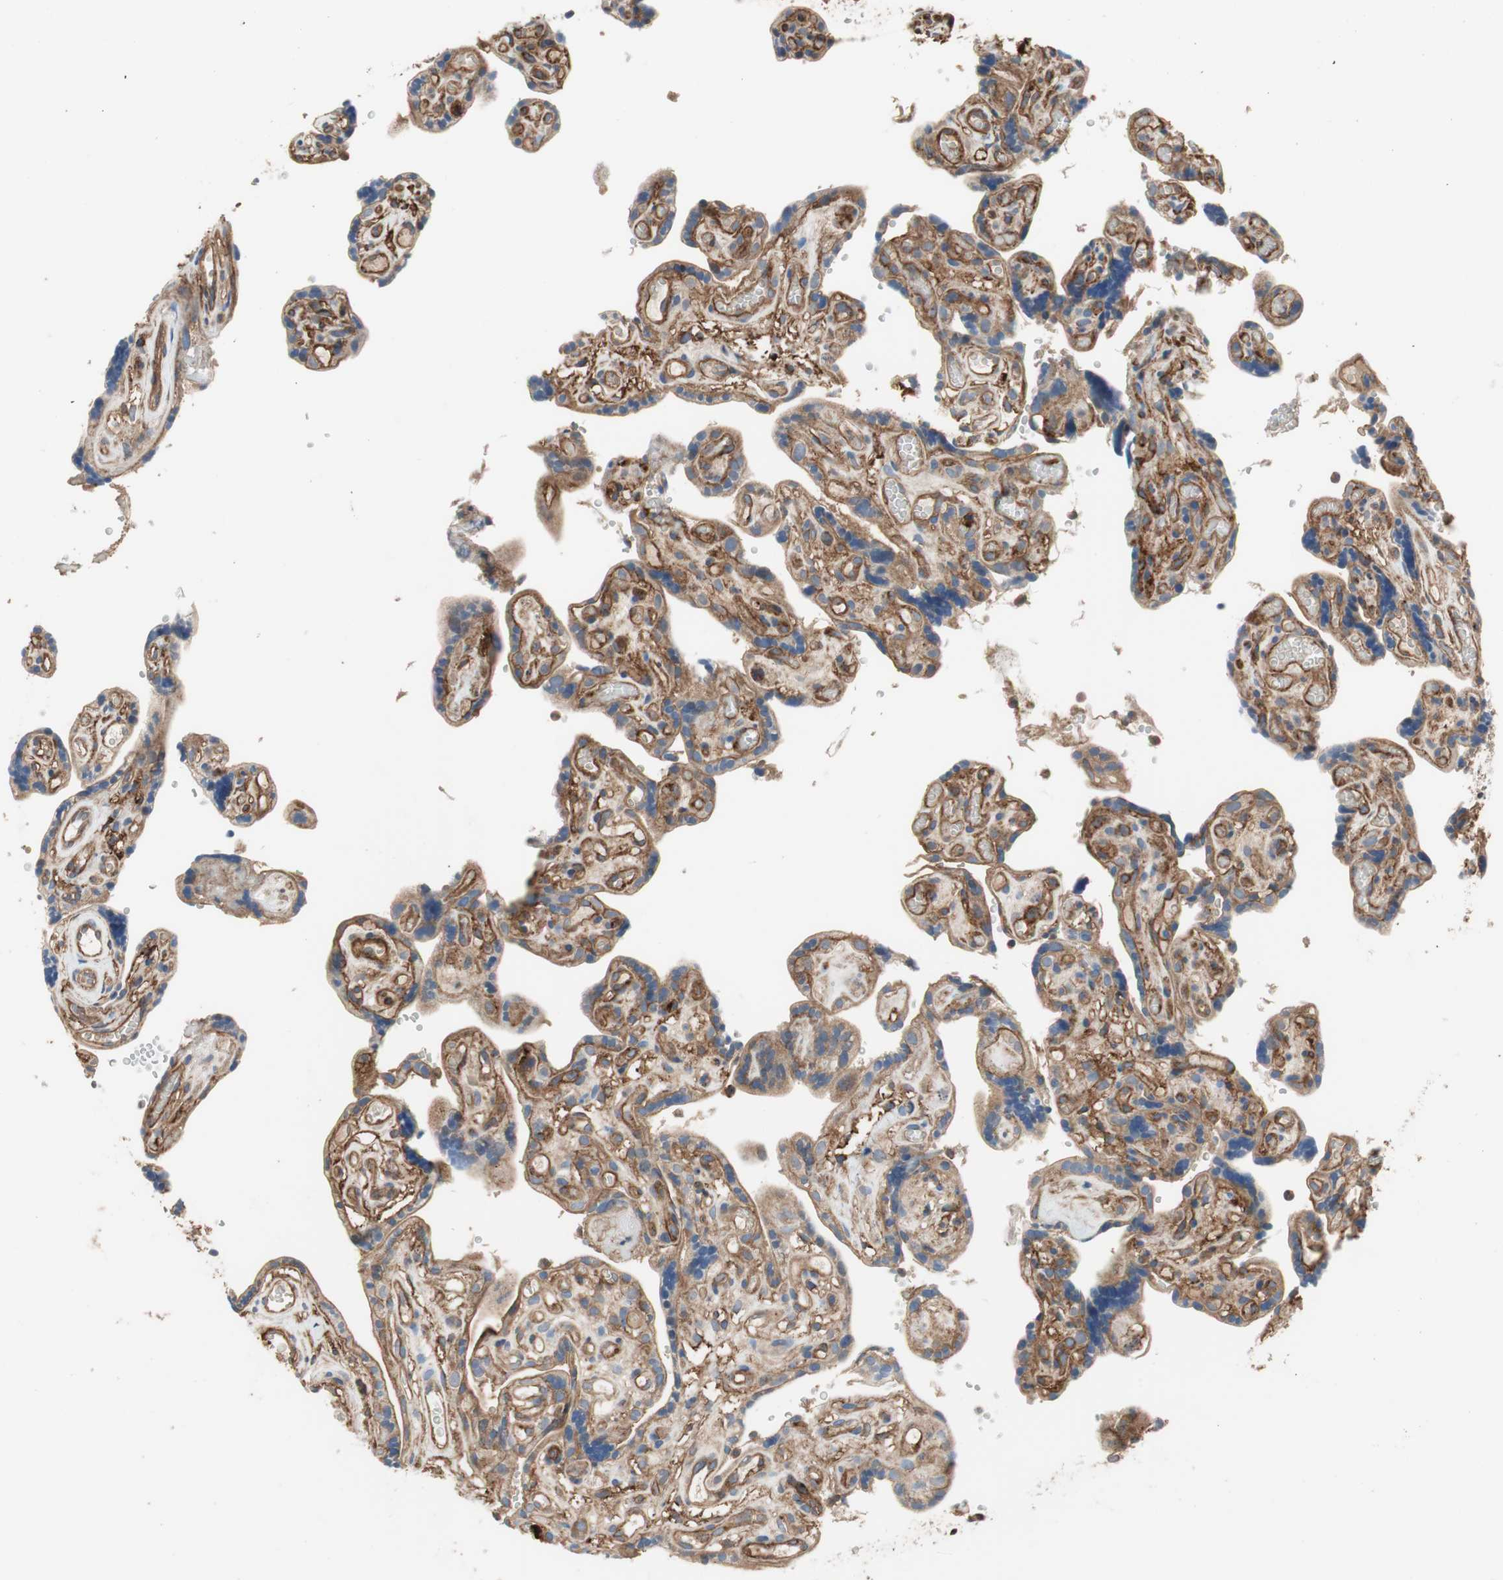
{"staining": {"intensity": "moderate", "quantity": "25%-75%", "location": "cytoplasmic/membranous"}, "tissue": "placenta", "cell_type": "Decidual cells", "image_type": "normal", "snomed": [{"axis": "morphology", "description": "Normal tissue, NOS"}, {"axis": "topography", "description": "Placenta"}], "caption": "Immunohistochemical staining of normal human placenta displays medium levels of moderate cytoplasmic/membranous staining in about 25%-75% of decidual cells.", "gene": "IL1RL1", "patient": {"sex": "female", "age": 30}}